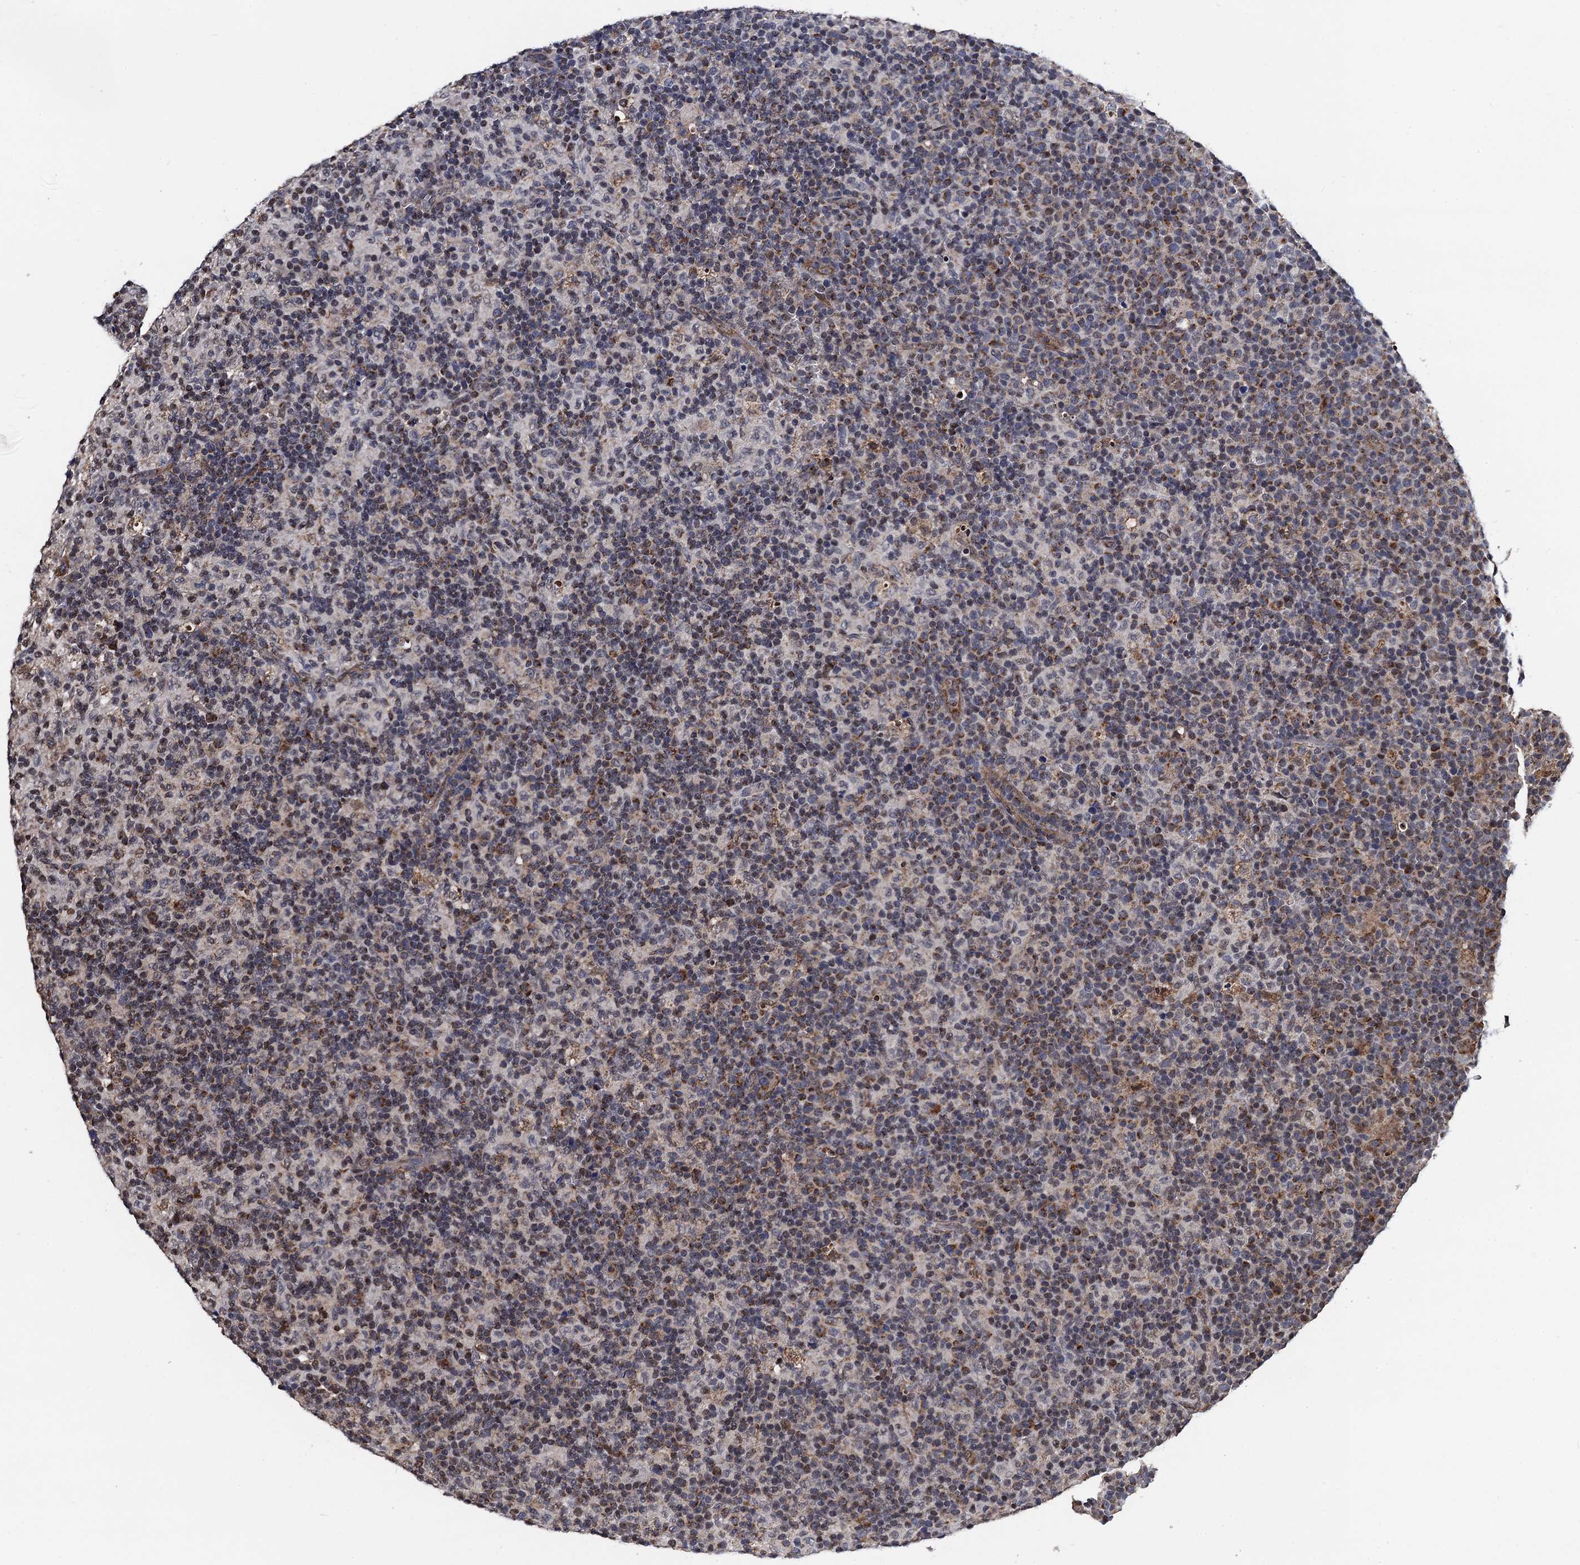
{"staining": {"intensity": "moderate", "quantity": "25%-75%", "location": "cytoplasmic/membranous"}, "tissue": "lymph node", "cell_type": "Germinal center cells", "image_type": "normal", "snomed": [{"axis": "morphology", "description": "Normal tissue, NOS"}, {"axis": "morphology", "description": "Inflammation, NOS"}, {"axis": "topography", "description": "Lymph node"}], "caption": "Approximately 25%-75% of germinal center cells in normal human lymph node display moderate cytoplasmic/membranous protein staining as visualized by brown immunohistochemical staining.", "gene": "PTCD3", "patient": {"sex": "male", "age": 55}}